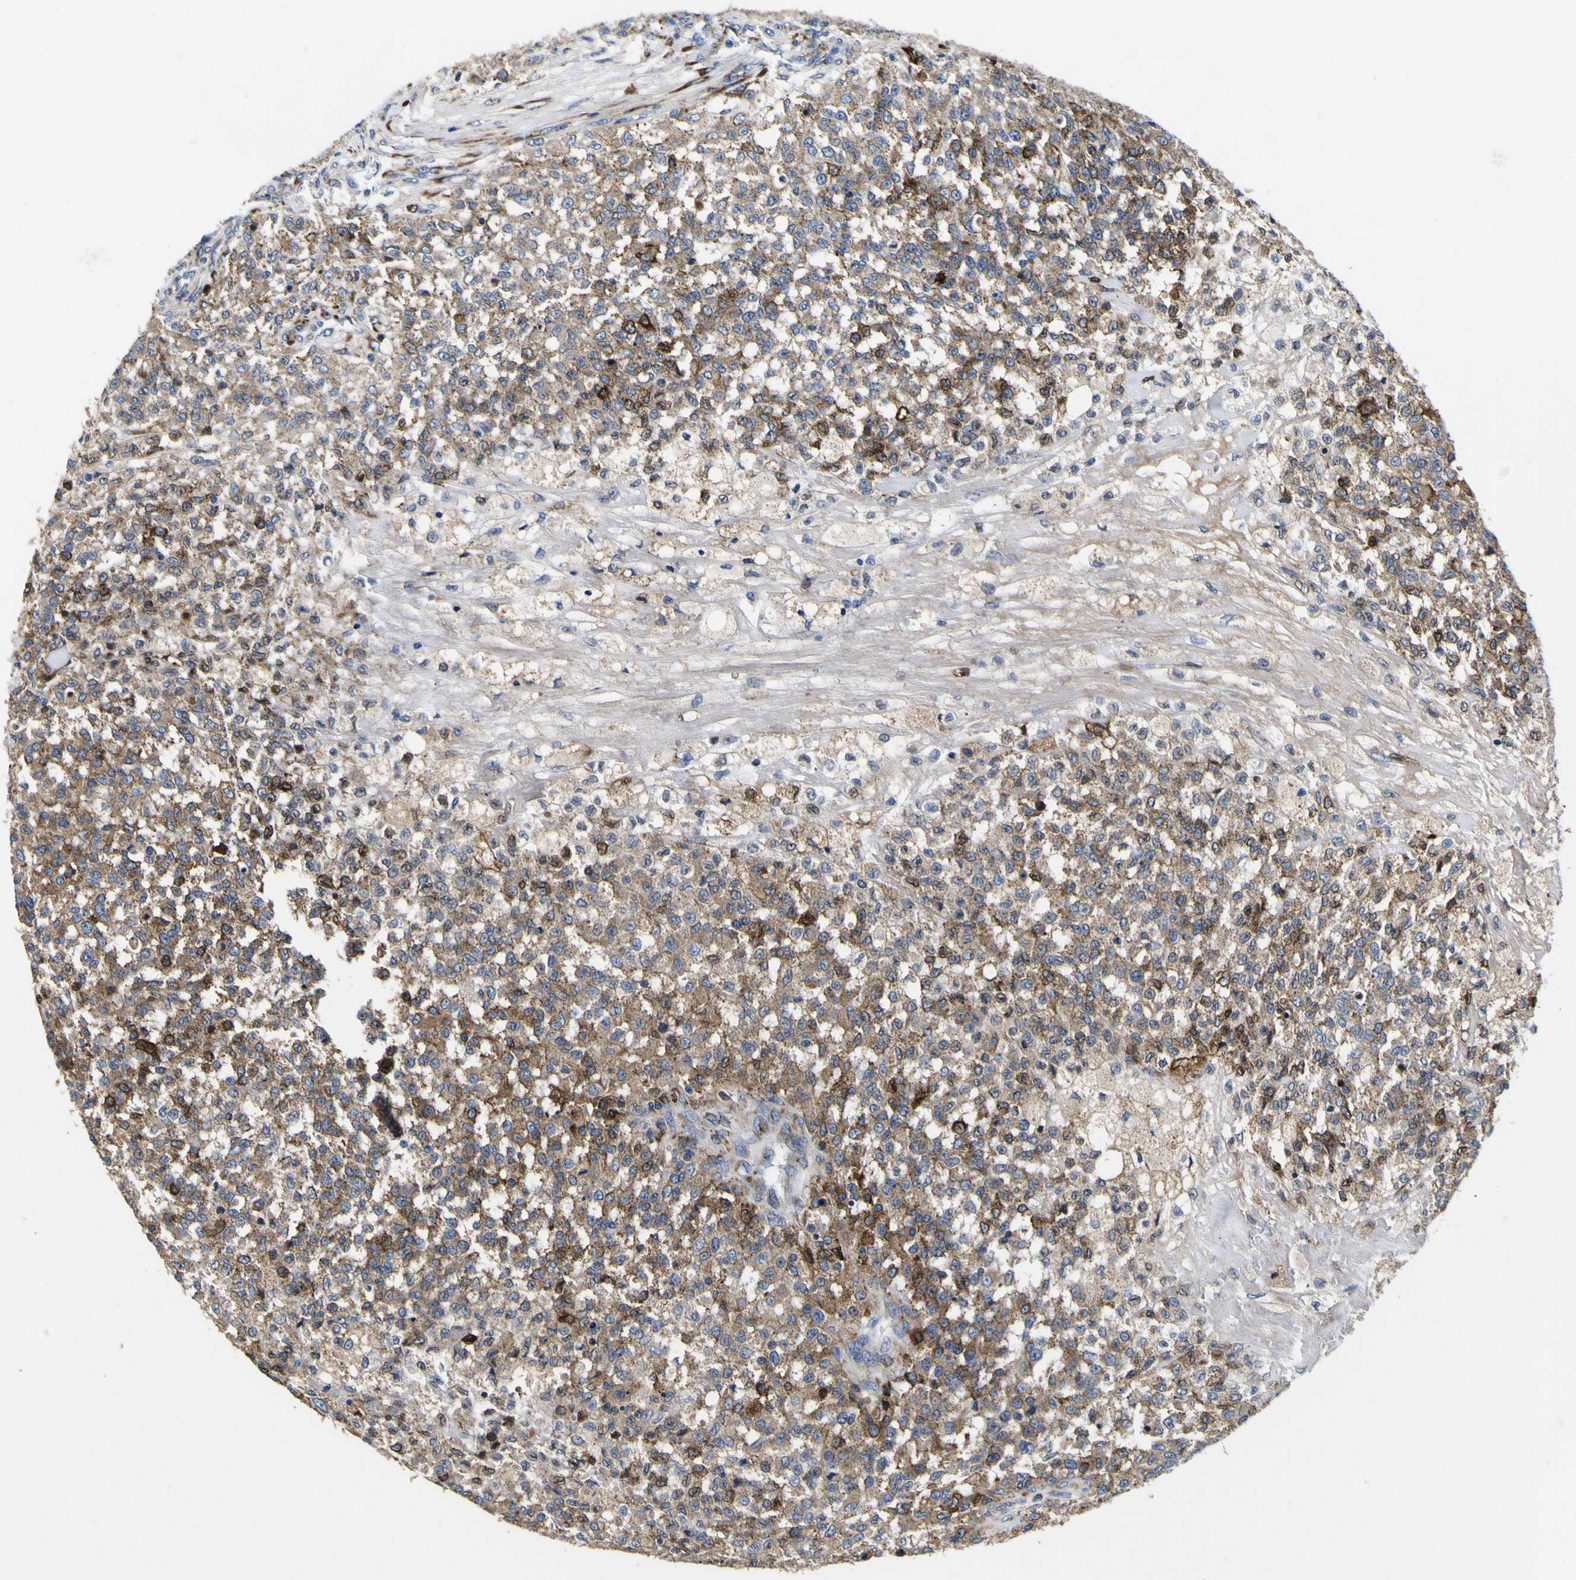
{"staining": {"intensity": "moderate", "quantity": ">75%", "location": "cytoplasmic/membranous"}, "tissue": "testis cancer", "cell_type": "Tumor cells", "image_type": "cancer", "snomed": [{"axis": "morphology", "description": "Seminoma, NOS"}, {"axis": "topography", "description": "Testis"}], "caption": "Testis seminoma stained with DAB immunohistochemistry displays medium levels of moderate cytoplasmic/membranous expression in approximately >75% of tumor cells.", "gene": "SCD", "patient": {"sex": "male", "age": 59}}